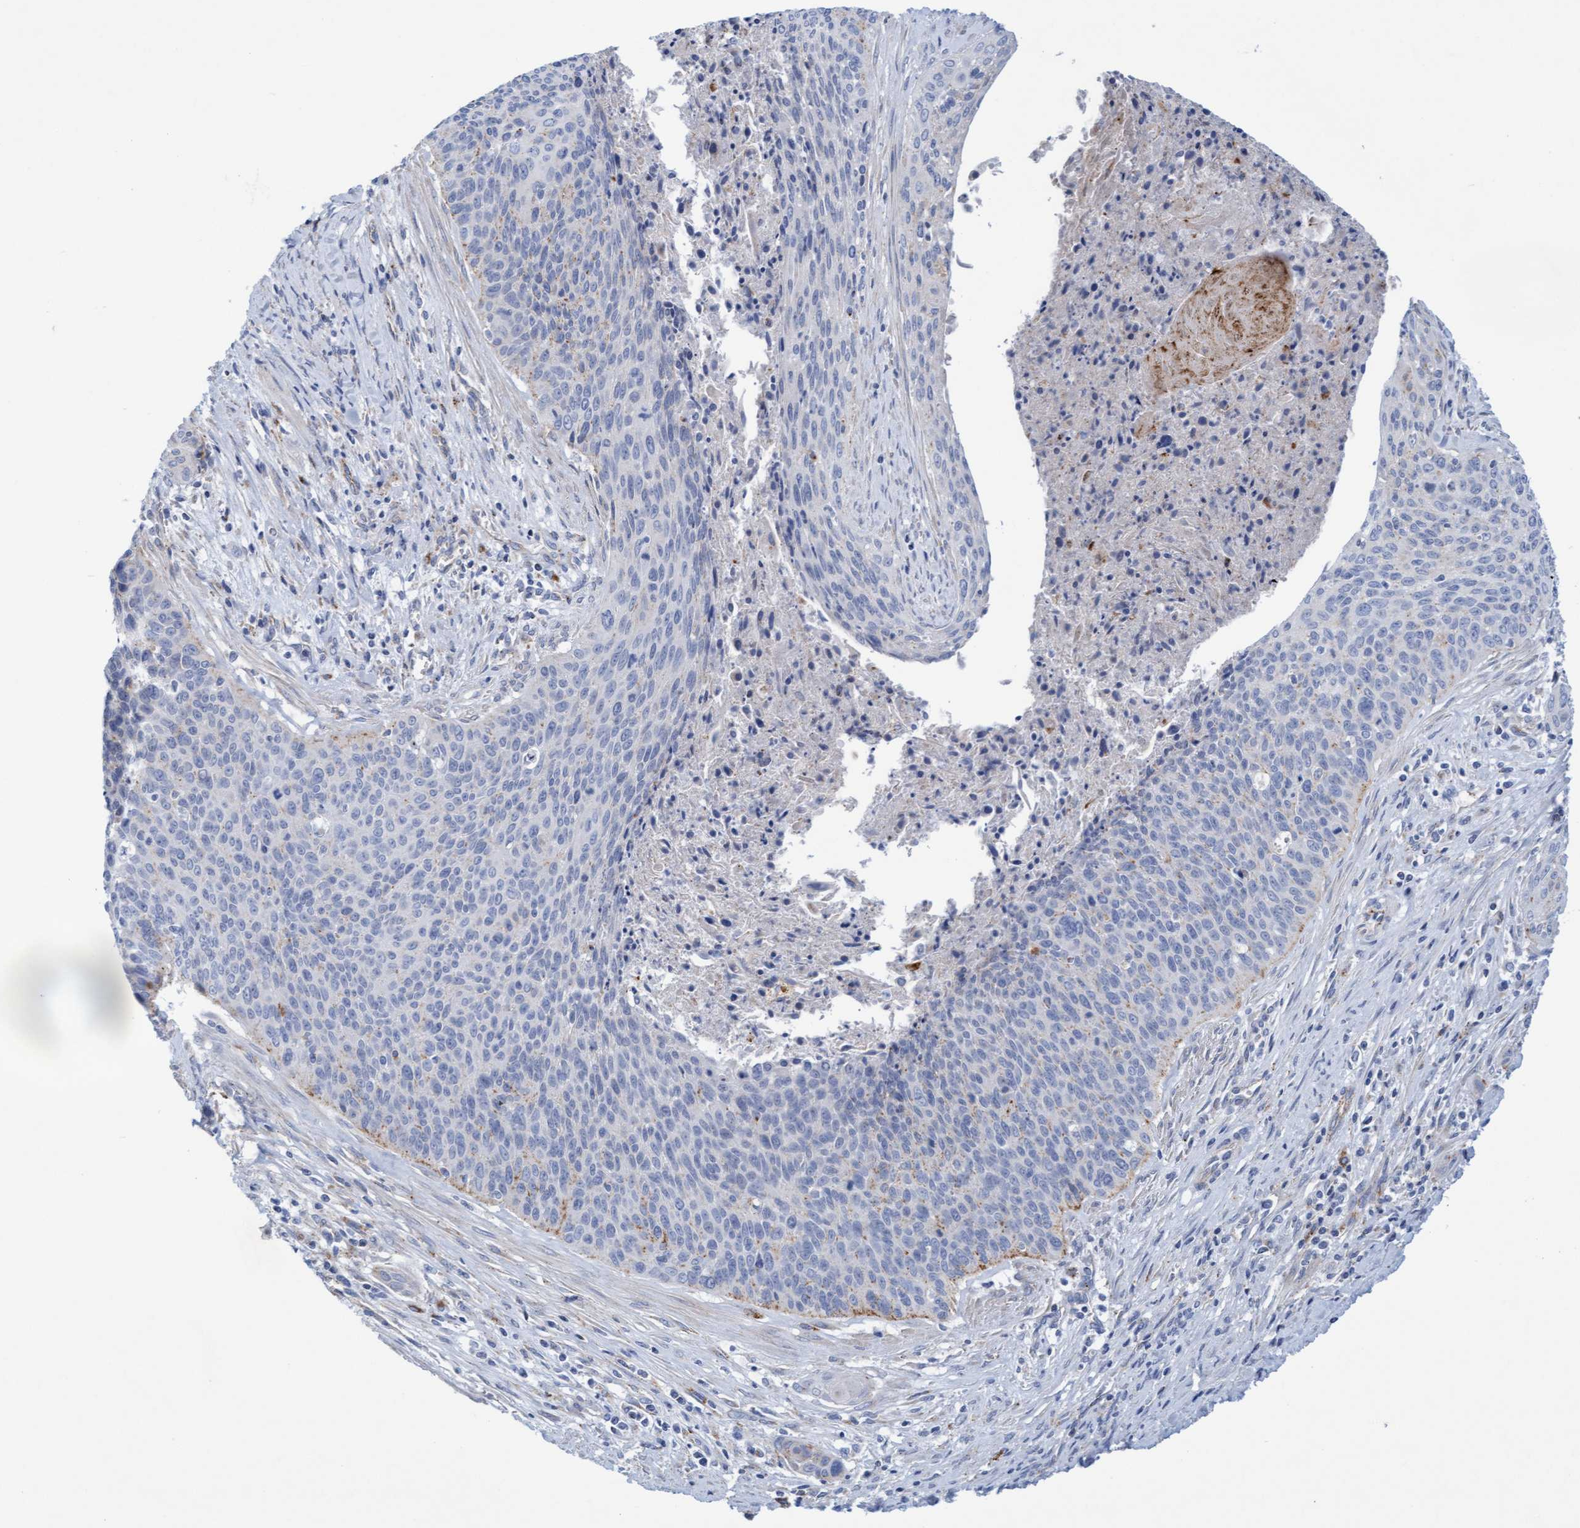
{"staining": {"intensity": "weak", "quantity": "<25%", "location": "cytoplasmic/membranous"}, "tissue": "cervical cancer", "cell_type": "Tumor cells", "image_type": "cancer", "snomed": [{"axis": "morphology", "description": "Squamous cell carcinoma, NOS"}, {"axis": "topography", "description": "Cervix"}], "caption": "There is no significant staining in tumor cells of cervical cancer. (DAB (3,3'-diaminobenzidine) immunohistochemistry, high magnification).", "gene": "SGSH", "patient": {"sex": "female", "age": 55}}